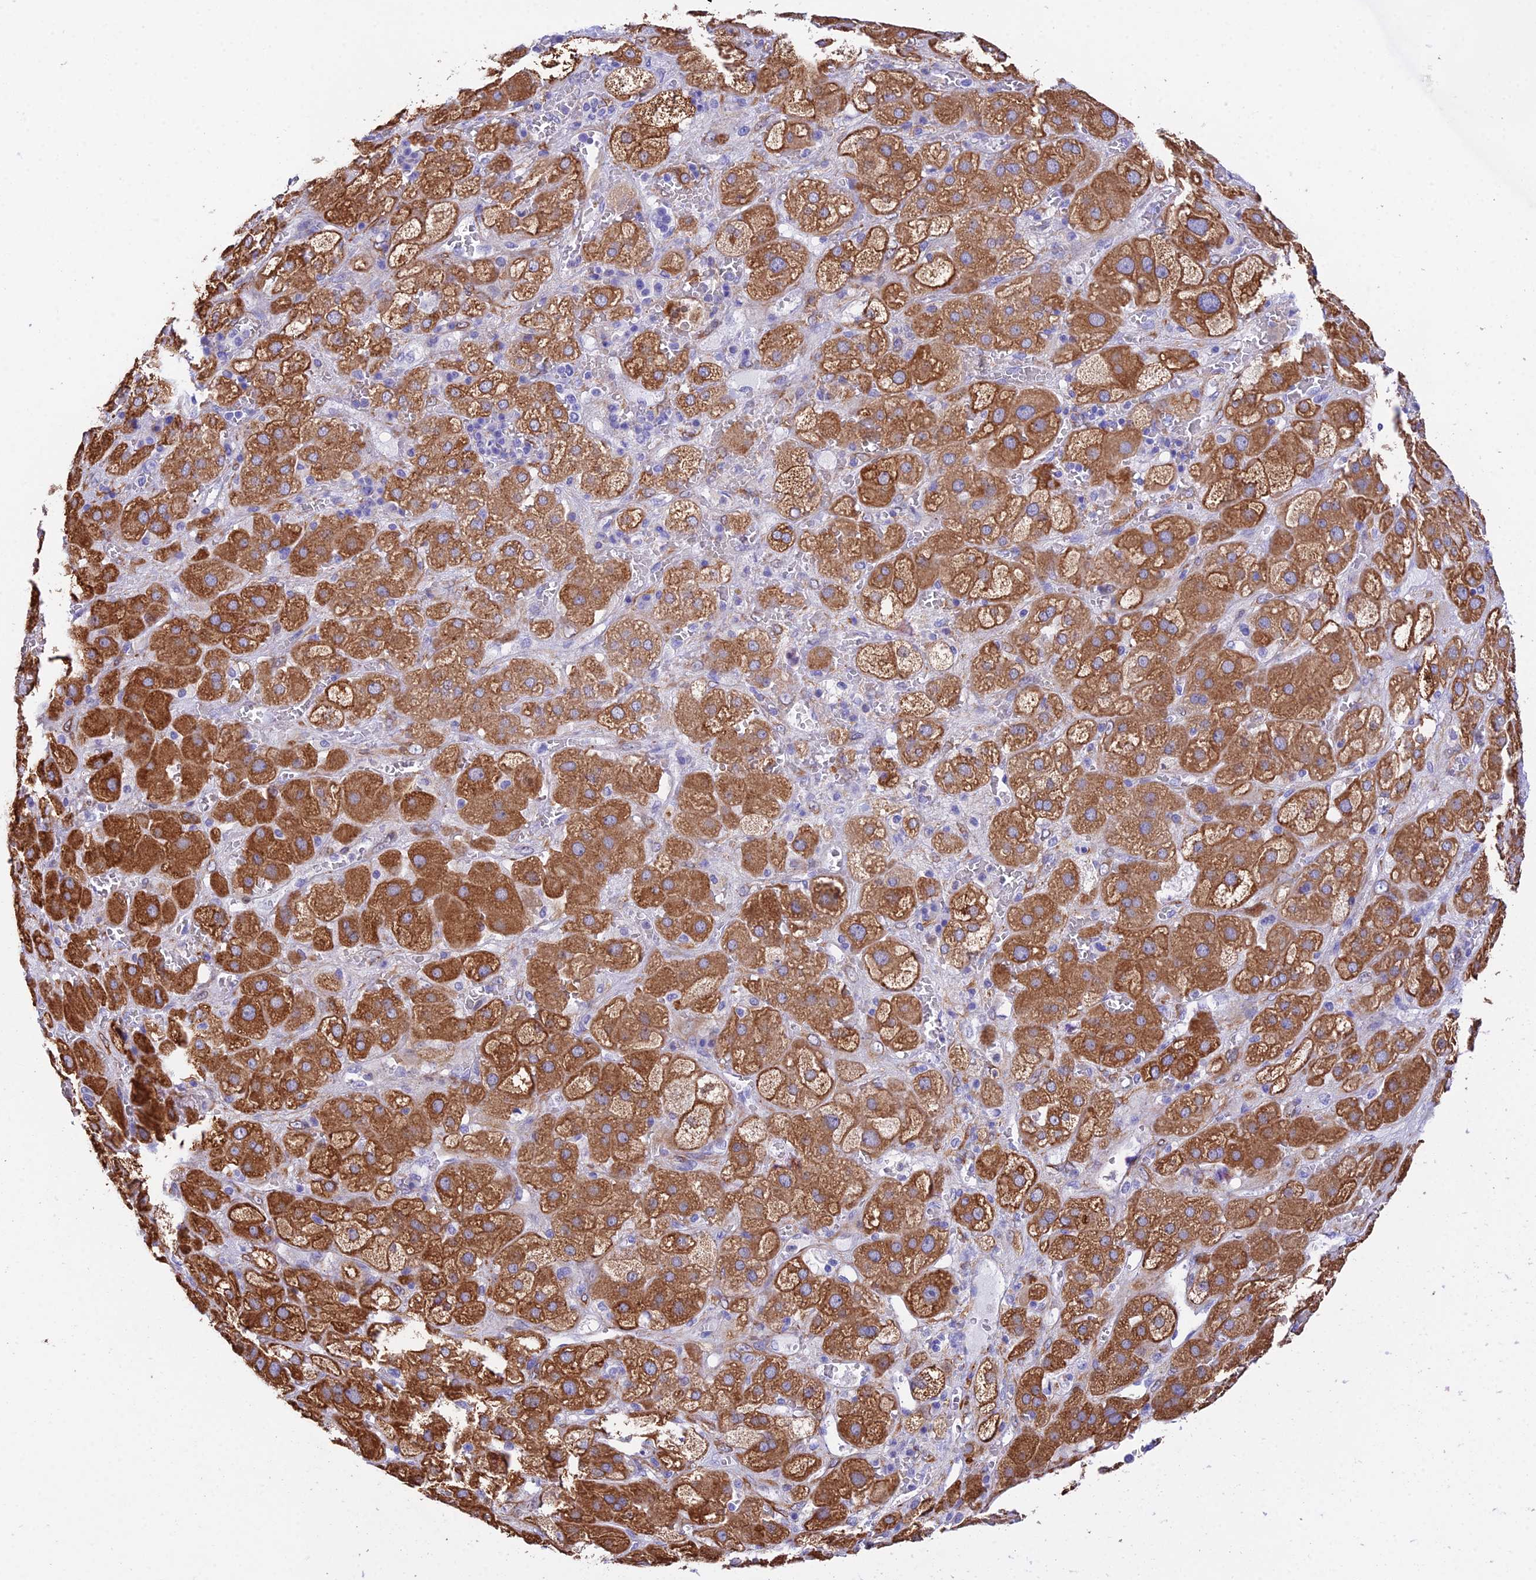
{"staining": {"intensity": "strong", "quantity": "25%-75%", "location": "cytoplasmic/membranous"}, "tissue": "adrenal gland", "cell_type": "Glandular cells", "image_type": "normal", "snomed": [{"axis": "morphology", "description": "Normal tissue, NOS"}, {"axis": "topography", "description": "Adrenal gland"}], "caption": "Adrenal gland stained for a protein (brown) shows strong cytoplasmic/membranous positive staining in about 25%-75% of glandular cells.", "gene": "MXRA7", "patient": {"sex": "female", "age": 47}}